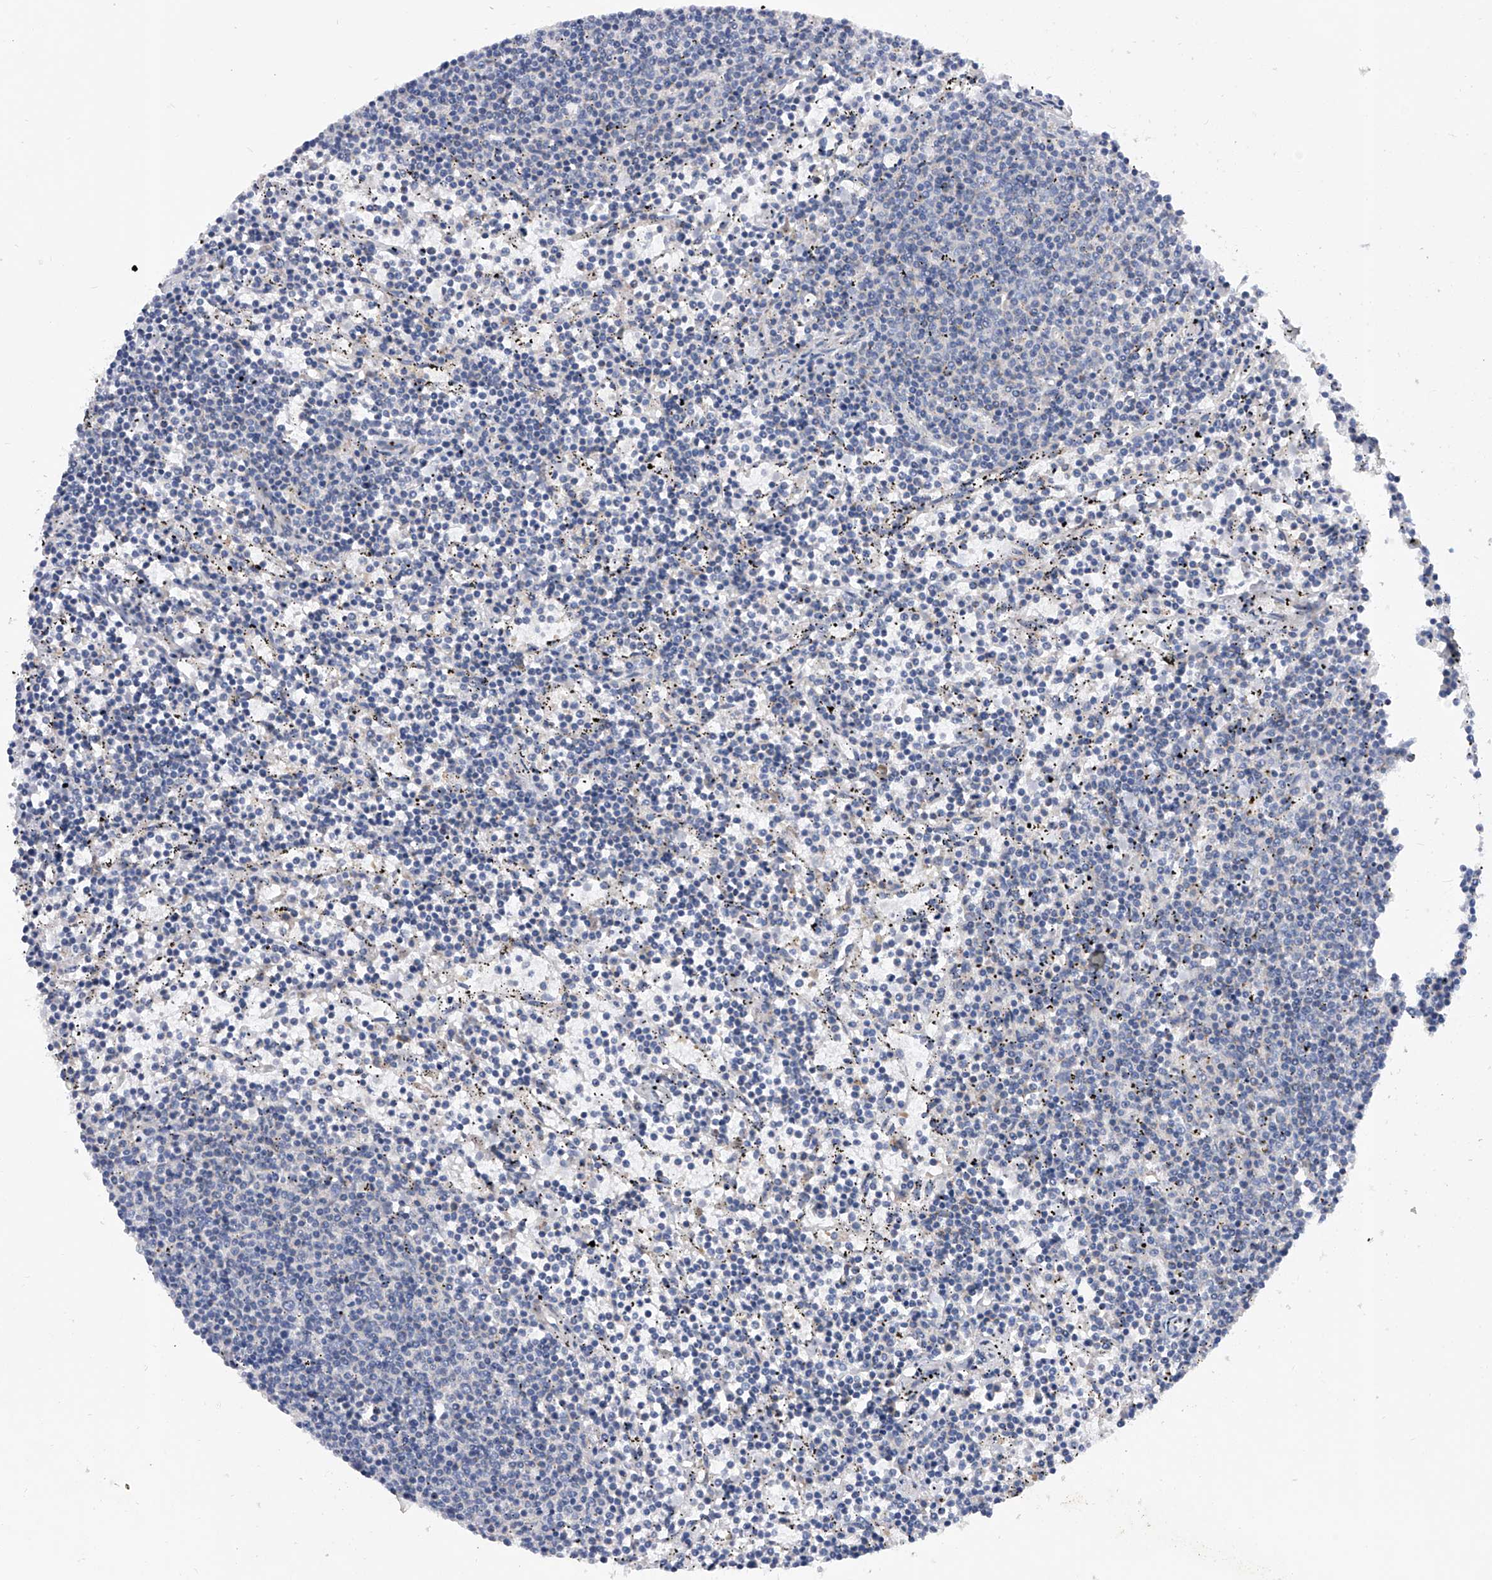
{"staining": {"intensity": "negative", "quantity": "none", "location": "none"}, "tissue": "lymphoma", "cell_type": "Tumor cells", "image_type": "cancer", "snomed": [{"axis": "morphology", "description": "Malignant lymphoma, non-Hodgkin's type, Low grade"}, {"axis": "topography", "description": "Spleen"}], "caption": "IHC image of low-grade malignant lymphoma, non-Hodgkin's type stained for a protein (brown), which shows no staining in tumor cells.", "gene": "PDSS2", "patient": {"sex": "female", "age": 50}}